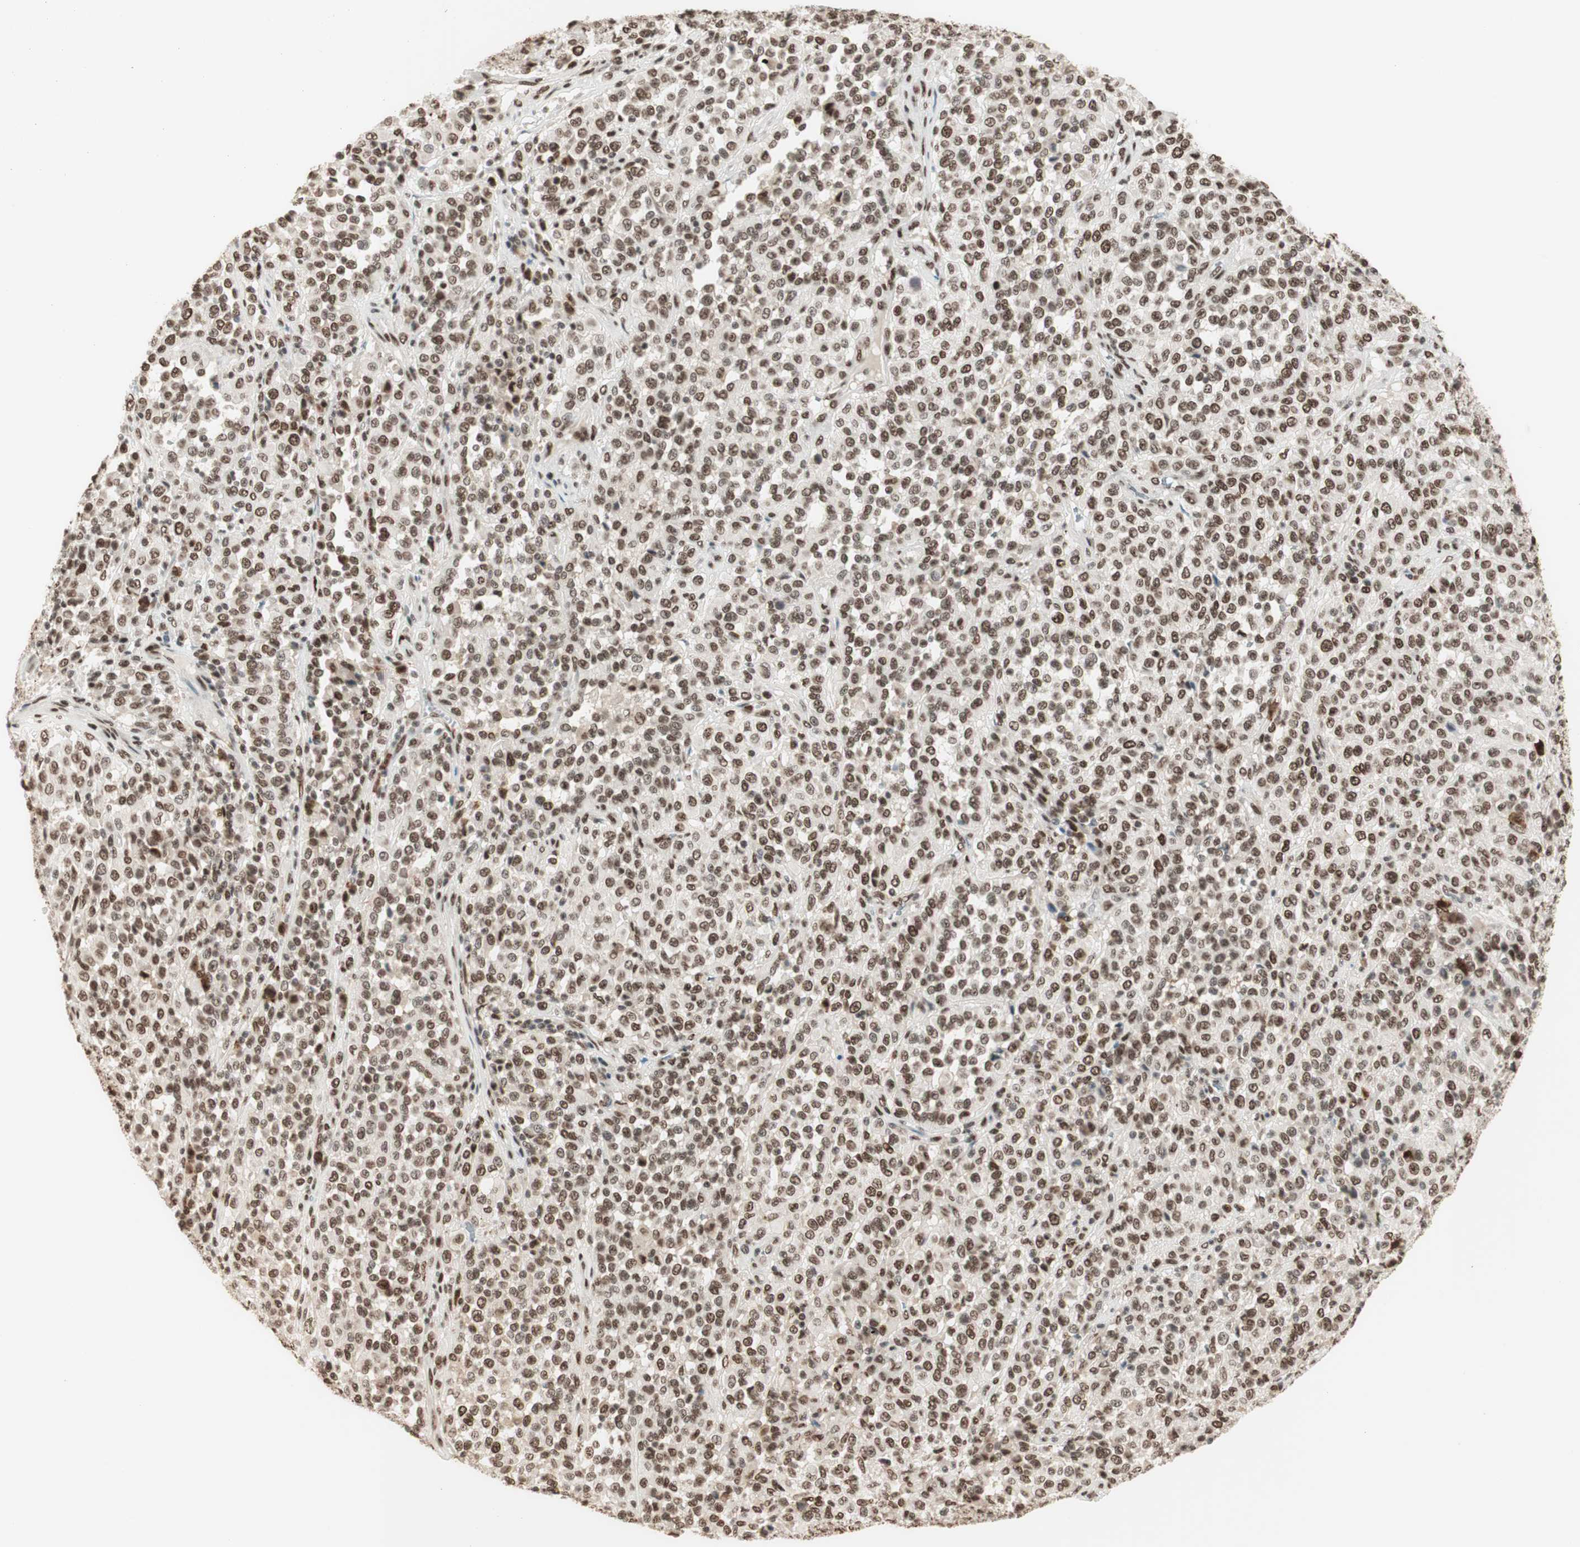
{"staining": {"intensity": "strong", "quantity": ">75%", "location": "nuclear"}, "tissue": "melanoma", "cell_type": "Tumor cells", "image_type": "cancer", "snomed": [{"axis": "morphology", "description": "Malignant melanoma, Metastatic site"}, {"axis": "topography", "description": "Pancreas"}], "caption": "Immunohistochemical staining of malignant melanoma (metastatic site) shows strong nuclear protein expression in about >75% of tumor cells.", "gene": "SMARCE1", "patient": {"sex": "female", "age": 30}}